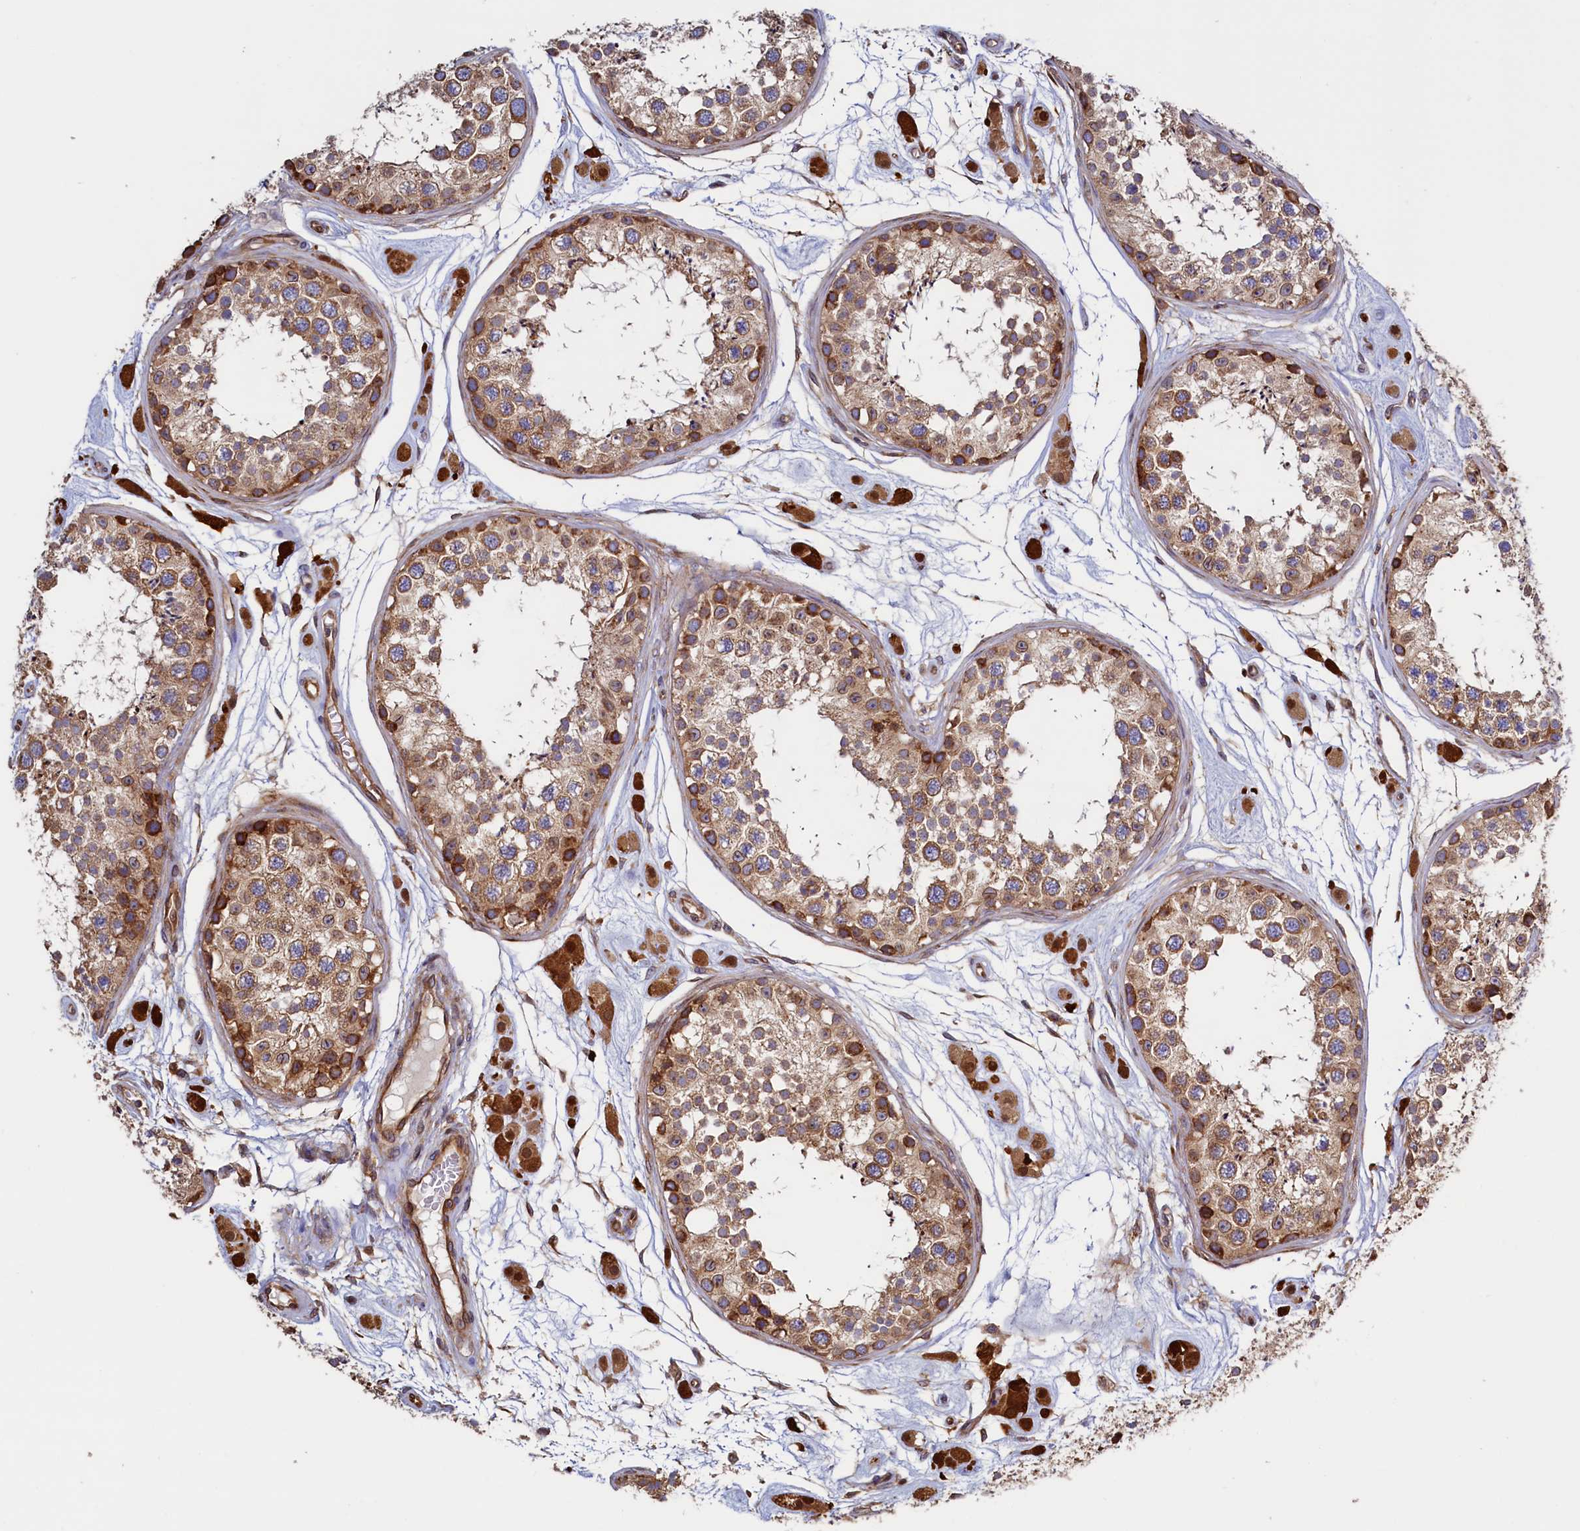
{"staining": {"intensity": "moderate", "quantity": ">75%", "location": "cytoplasmic/membranous"}, "tissue": "testis", "cell_type": "Cells in seminiferous ducts", "image_type": "normal", "snomed": [{"axis": "morphology", "description": "Normal tissue, NOS"}, {"axis": "topography", "description": "Testis"}], "caption": "The histopathology image shows staining of benign testis, revealing moderate cytoplasmic/membranous protein expression (brown color) within cells in seminiferous ducts.", "gene": "ATXN2L", "patient": {"sex": "male", "age": 25}}